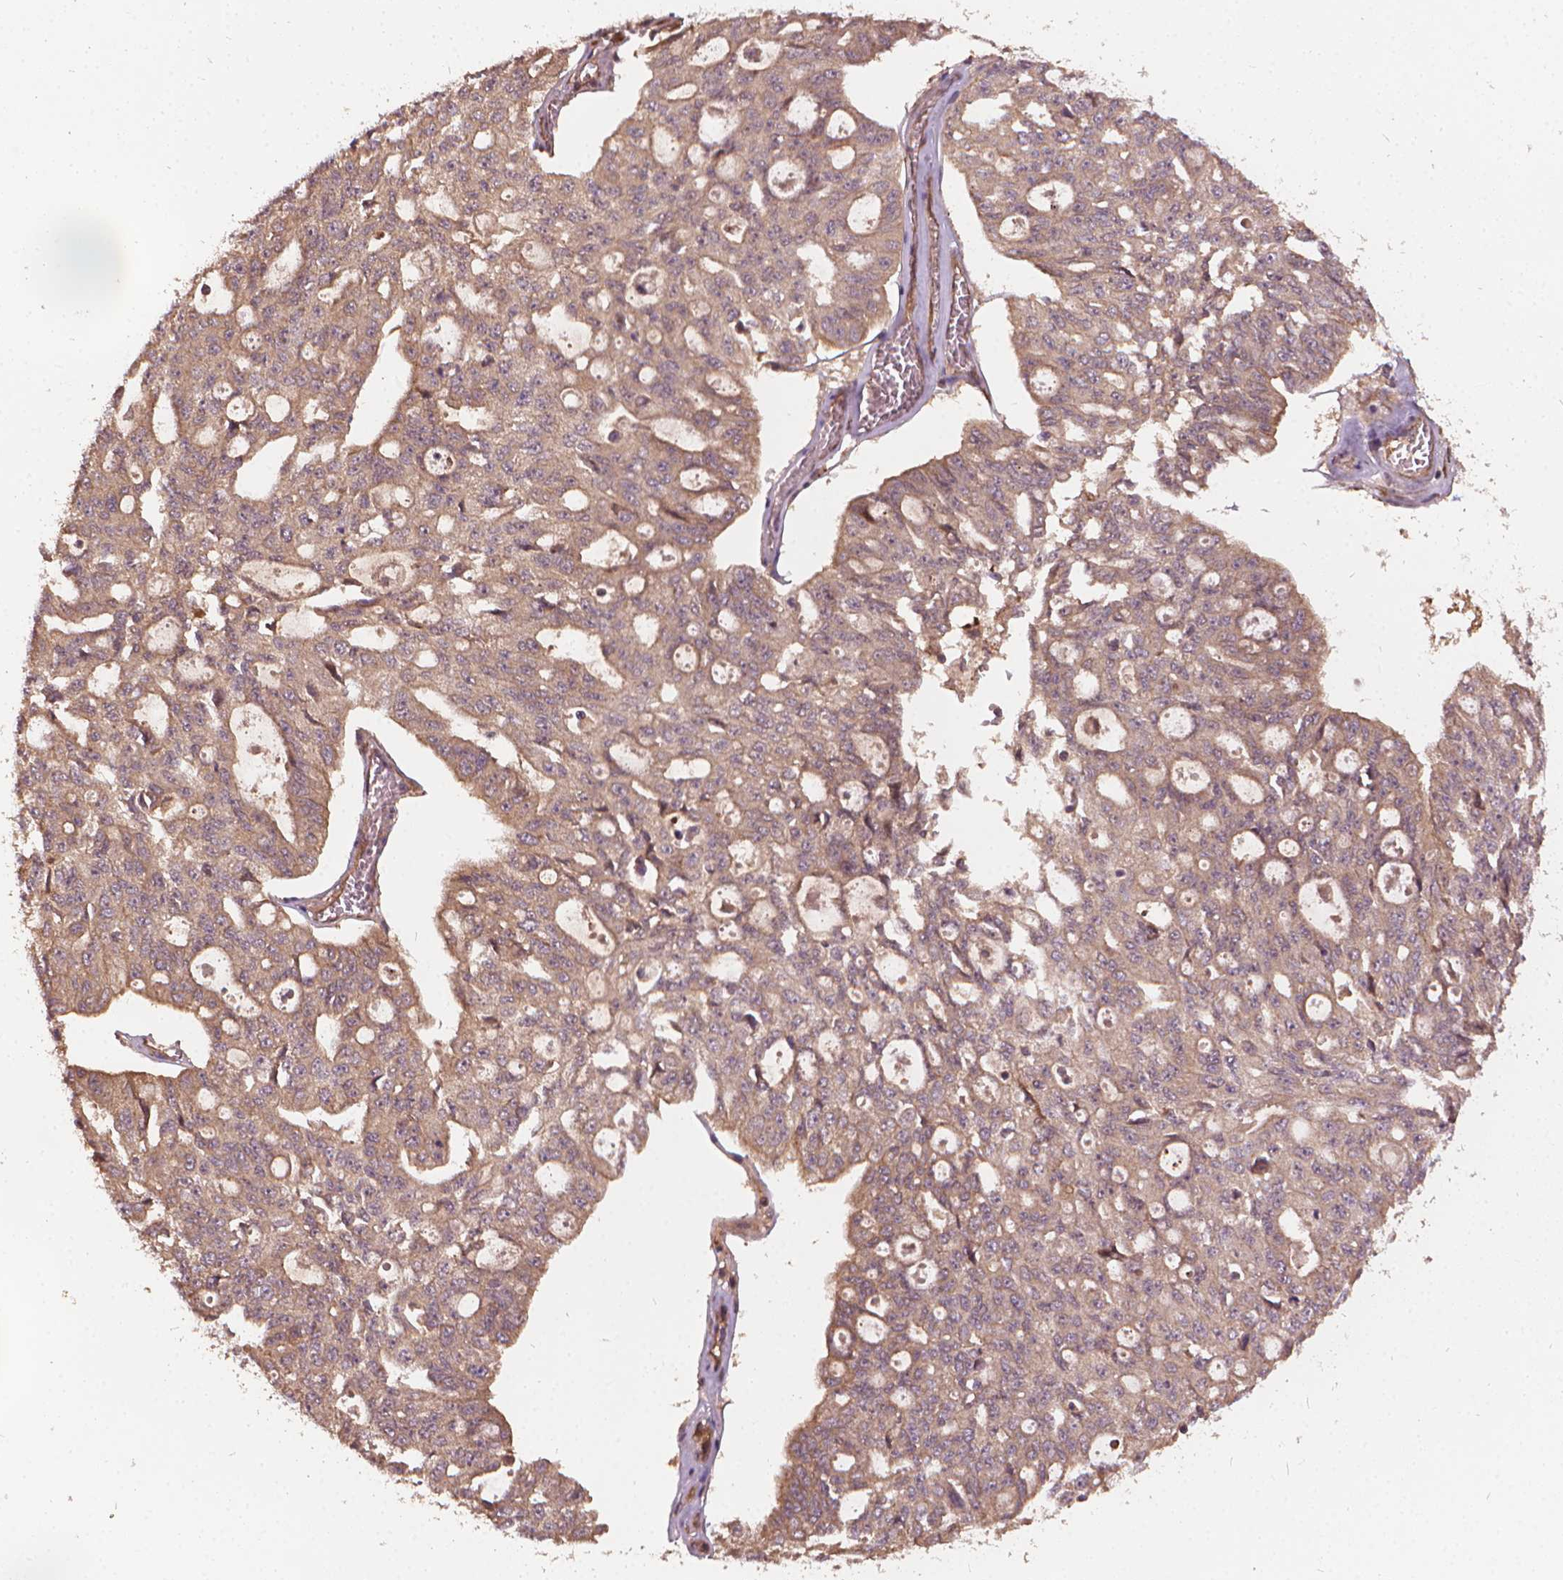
{"staining": {"intensity": "weak", "quantity": ">75%", "location": "cytoplasmic/membranous"}, "tissue": "ovarian cancer", "cell_type": "Tumor cells", "image_type": "cancer", "snomed": [{"axis": "morphology", "description": "Carcinoma, endometroid"}, {"axis": "topography", "description": "Ovary"}], "caption": "Ovarian cancer stained for a protein (brown) exhibits weak cytoplasmic/membranous positive positivity in about >75% of tumor cells.", "gene": "UBXN2A", "patient": {"sex": "female", "age": 65}}